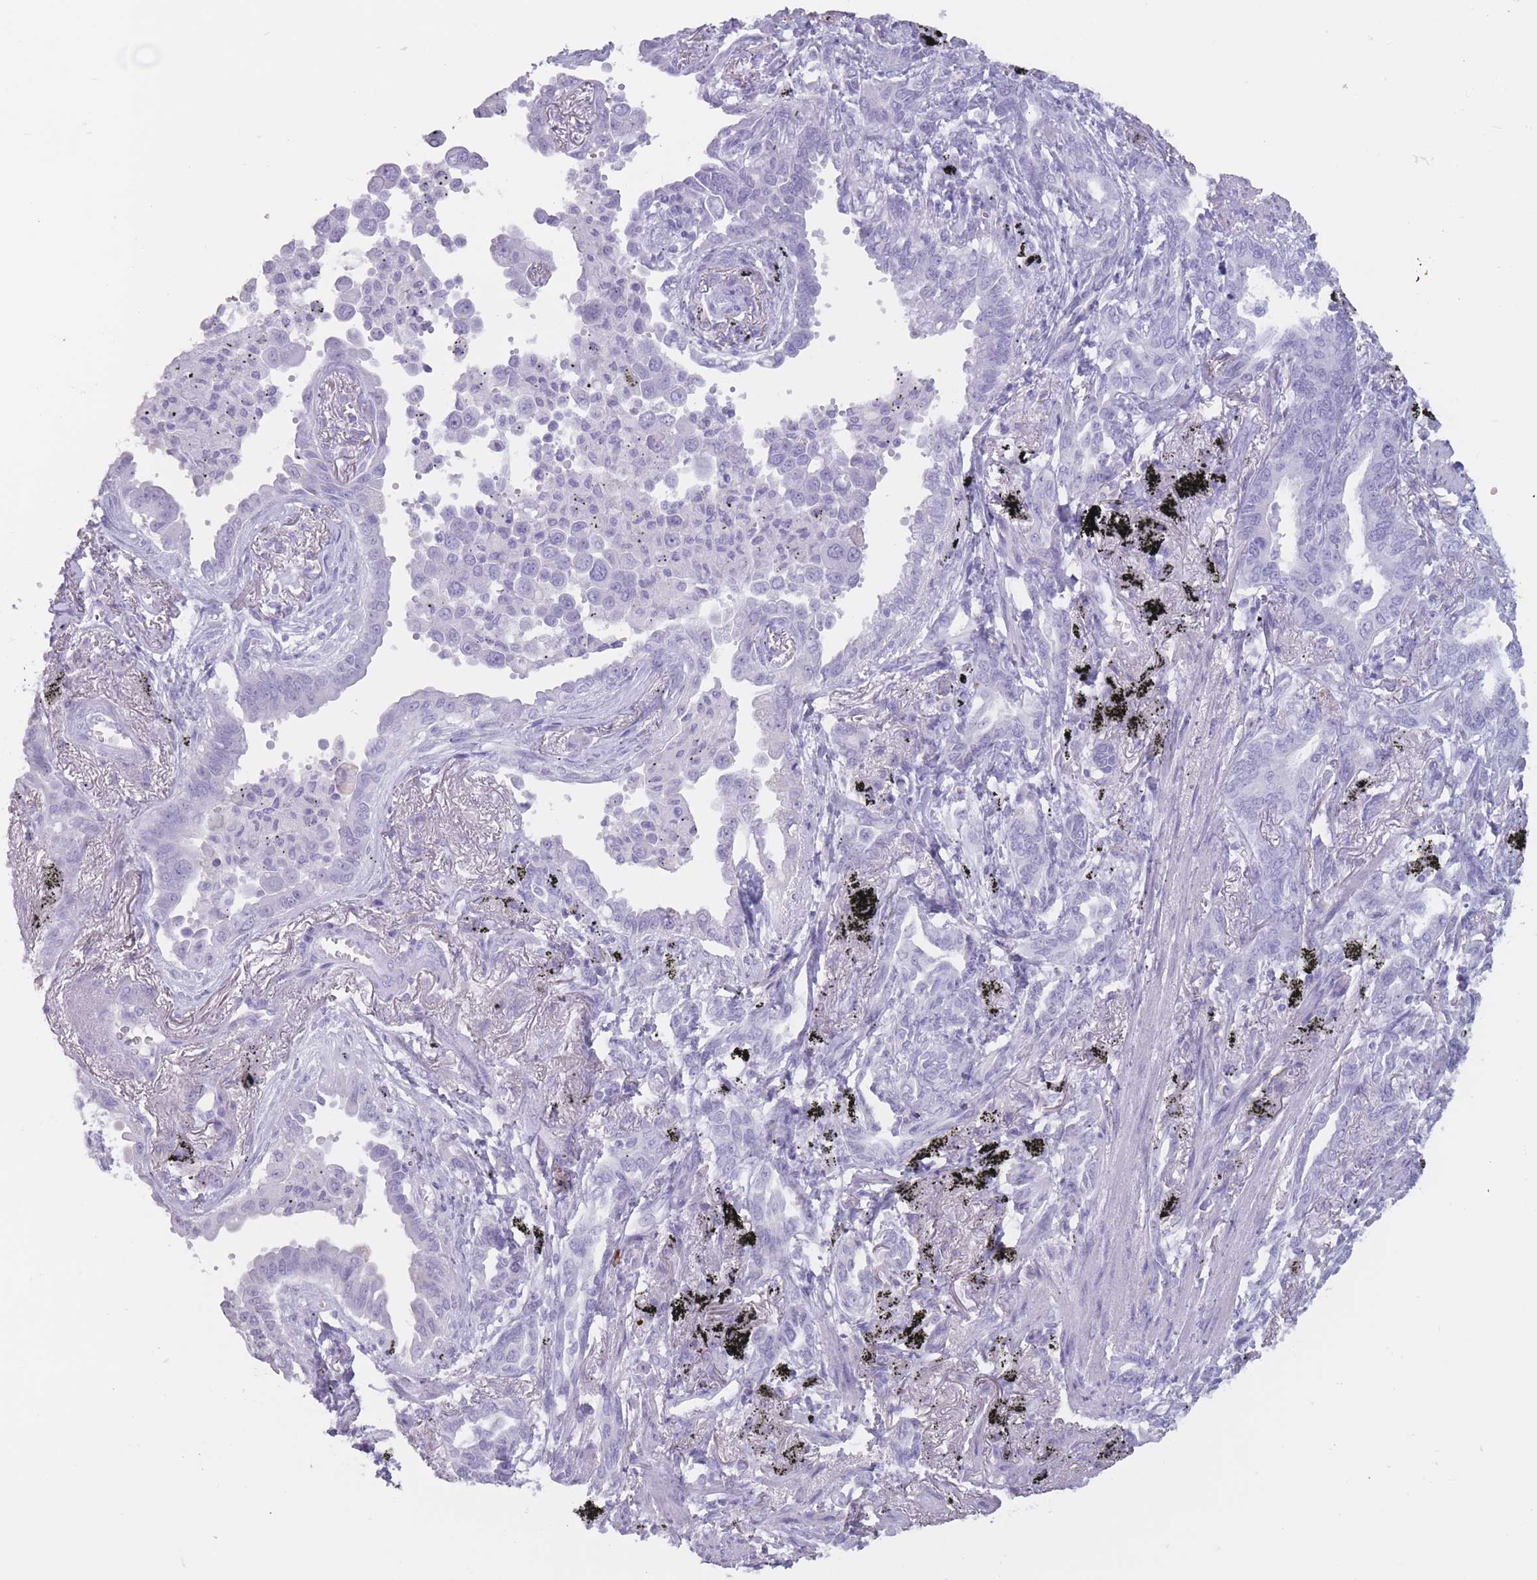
{"staining": {"intensity": "negative", "quantity": "none", "location": "none"}, "tissue": "lung cancer", "cell_type": "Tumor cells", "image_type": "cancer", "snomed": [{"axis": "morphology", "description": "Adenocarcinoma, NOS"}, {"axis": "topography", "description": "Lung"}], "caption": "Lung adenocarcinoma was stained to show a protein in brown. There is no significant expression in tumor cells.", "gene": "PNMA3", "patient": {"sex": "male", "age": 67}}